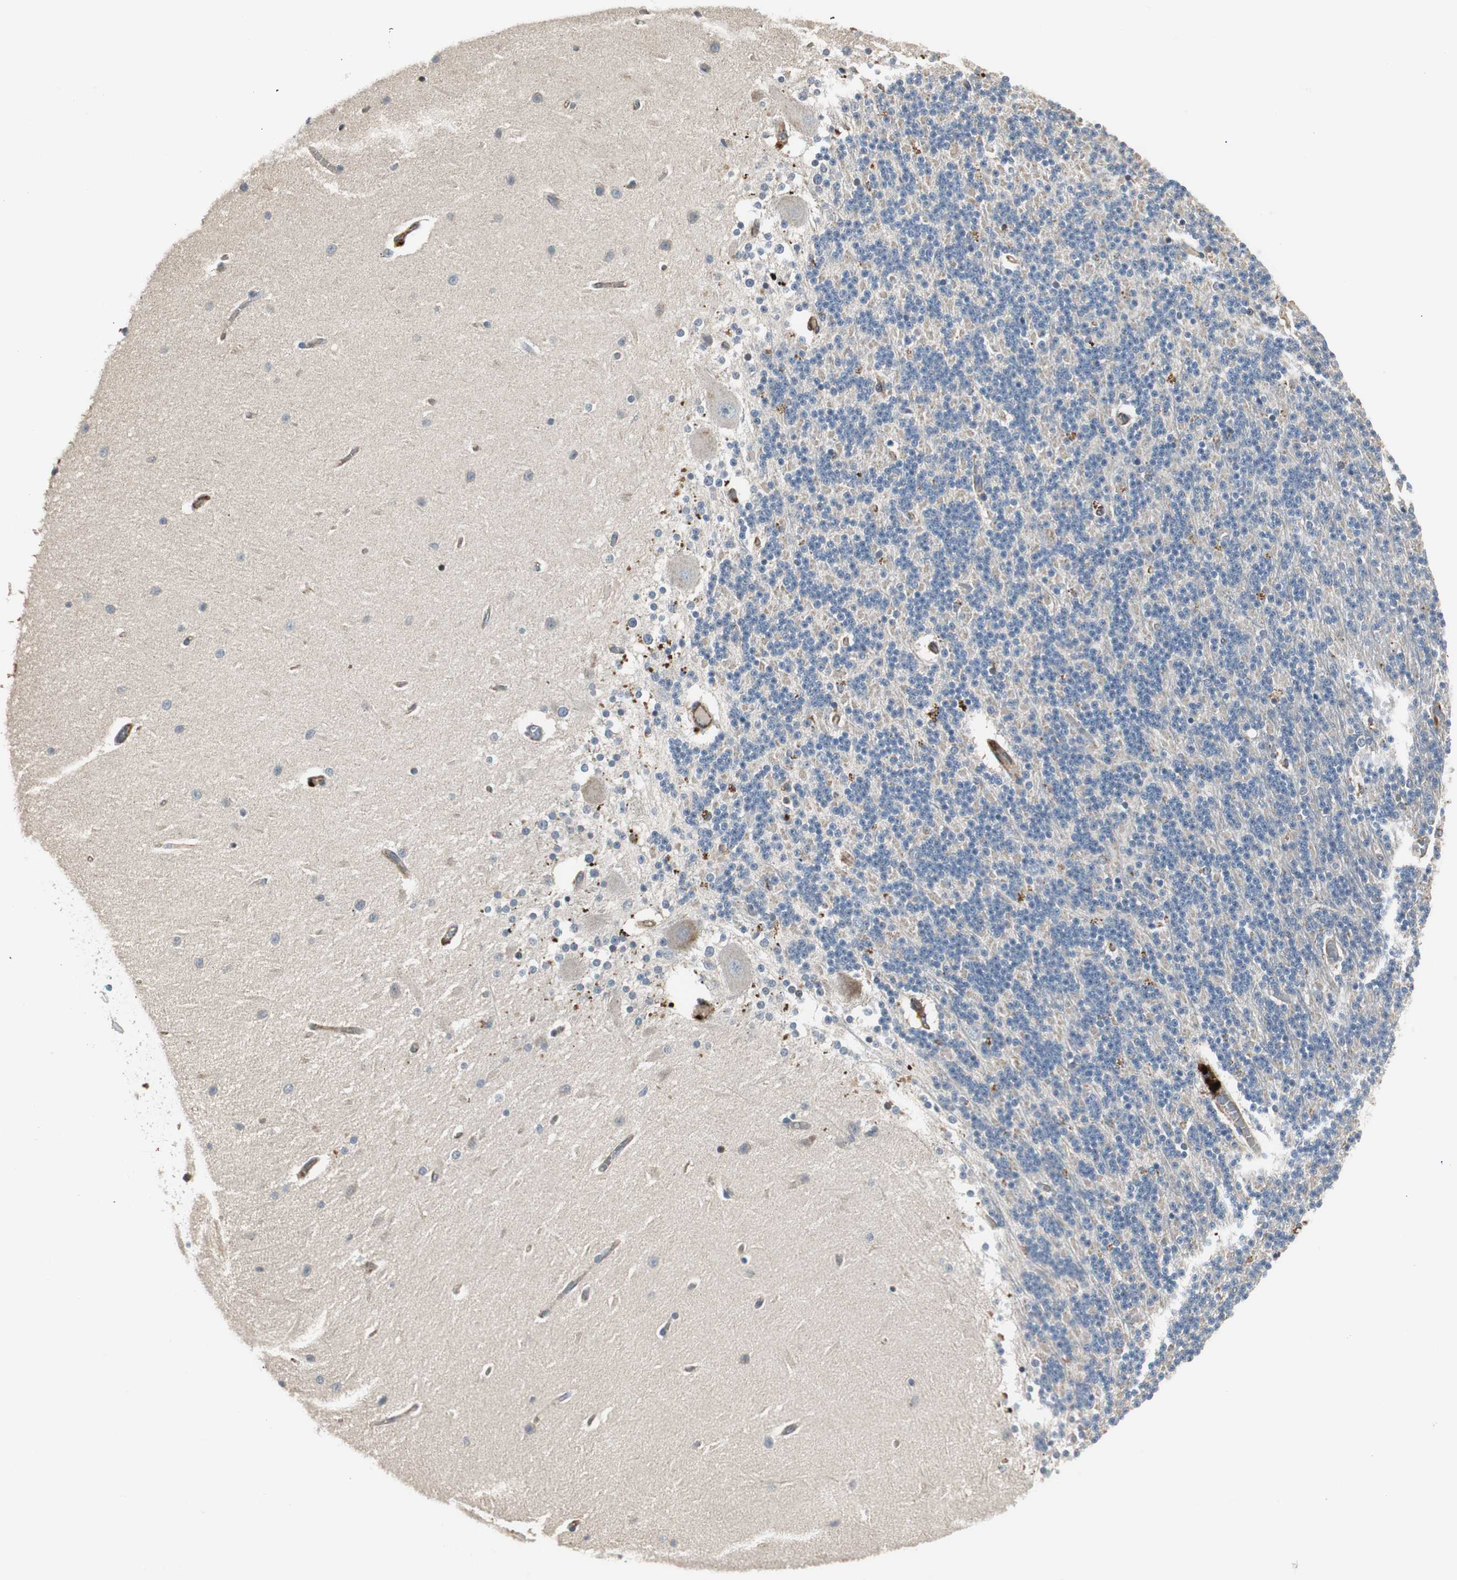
{"staining": {"intensity": "negative", "quantity": "none", "location": "none"}, "tissue": "cerebellum", "cell_type": "Cells in granular layer", "image_type": "normal", "snomed": [{"axis": "morphology", "description": "Normal tissue, NOS"}, {"axis": "topography", "description": "Cerebellum"}], "caption": "Cerebellum was stained to show a protein in brown. There is no significant staining in cells in granular layer. The staining is performed using DAB (3,3'-diaminobenzidine) brown chromogen with nuclei counter-stained in using hematoxylin.", "gene": "MAD2L2", "patient": {"sex": "female", "age": 54}}